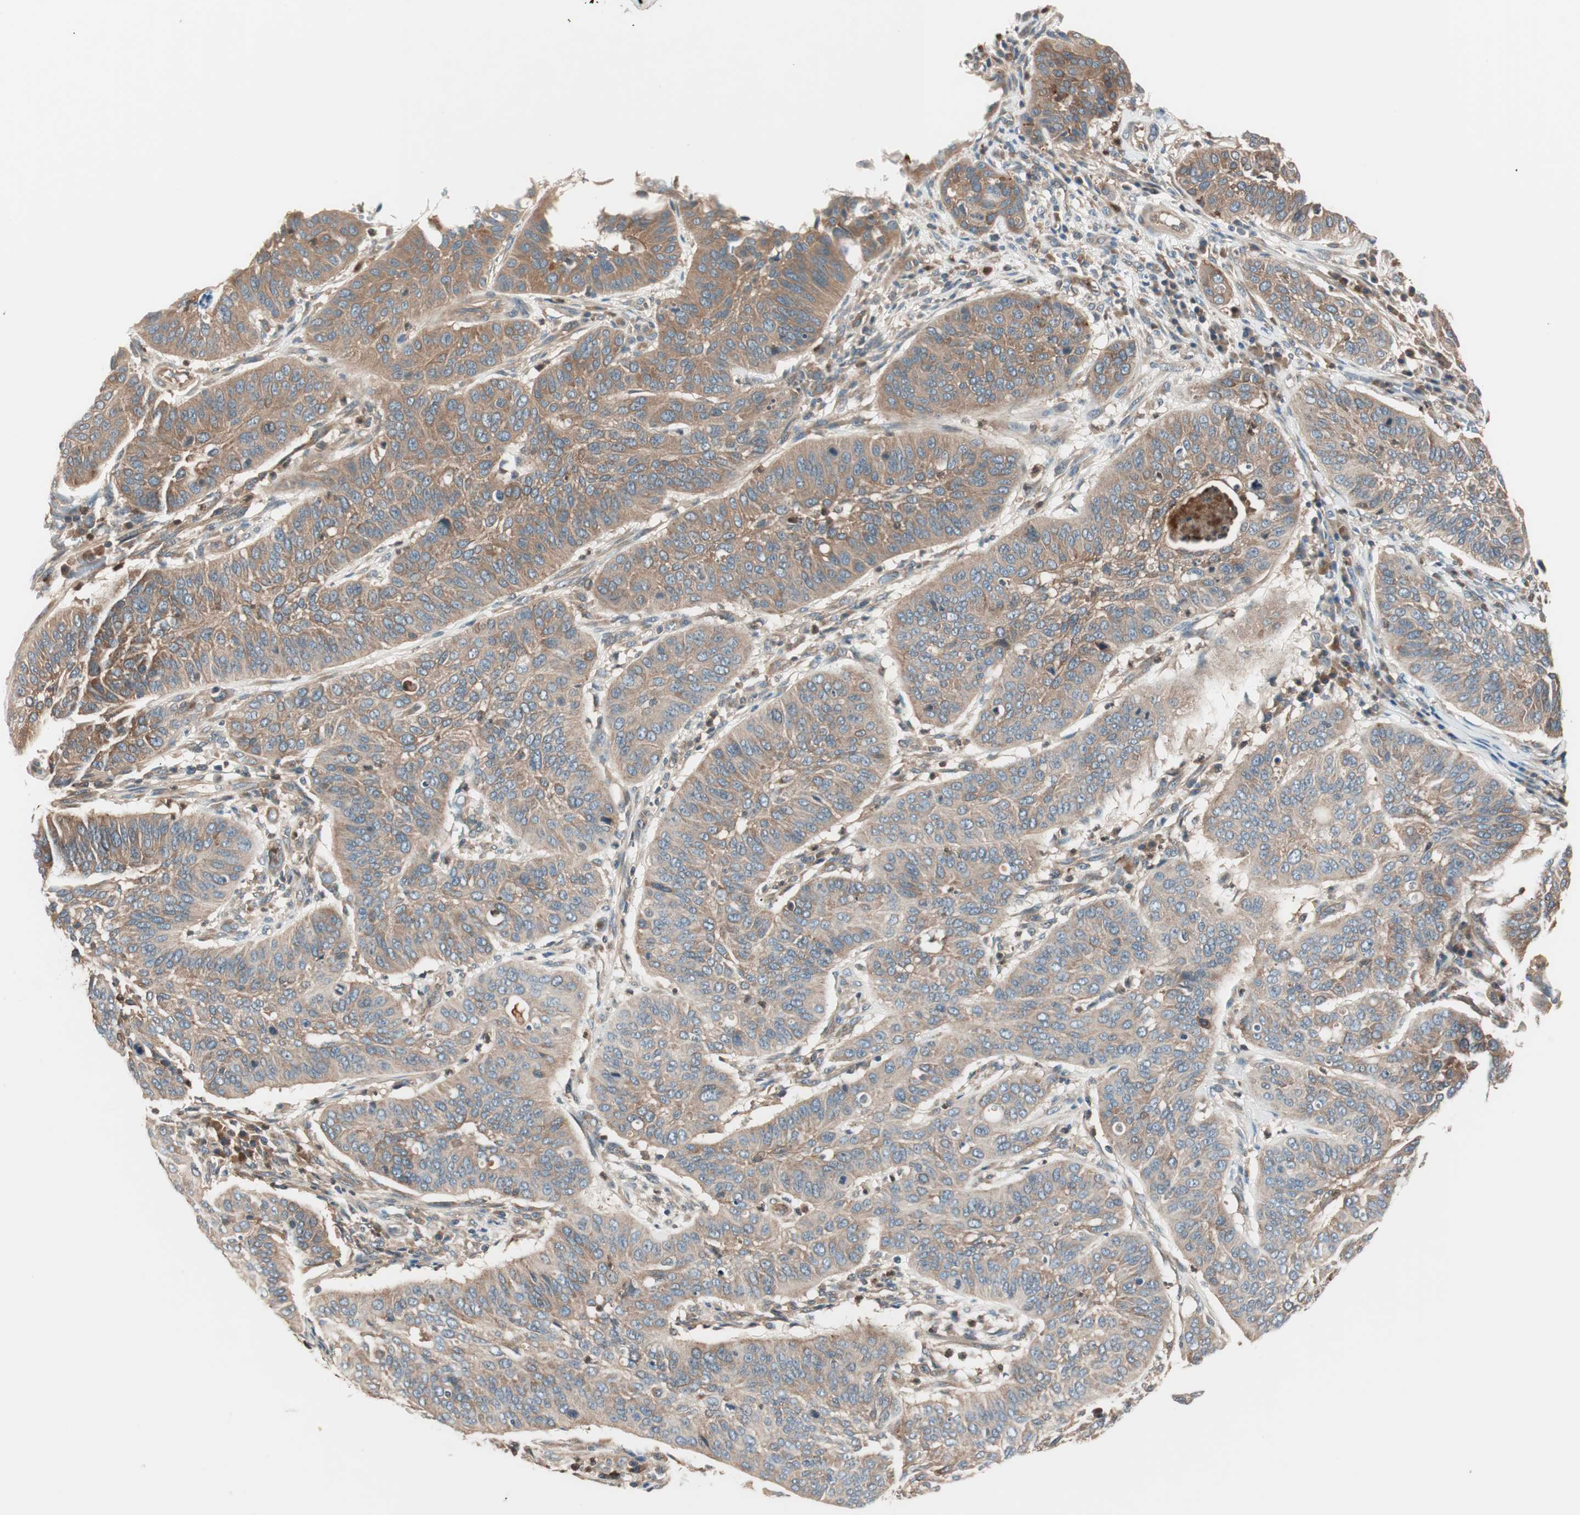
{"staining": {"intensity": "moderate", "quantity": ">75%", "location": "cytoplasmic/membranous"}, "tissue": "cervical cancer", "cell_type": "Tumor cells", "image_type": "cancer", "snomed": [{"axis": "morphology", "description": "Squamous cell carcinoma, NOS"}, {"axis": "topography", "description": "Cervix"}], "caption": "A micrograph of human squamous cell carcinoma (cervical) stained for a protein displays moderate cytoplasmic/membranous brown staining in tumor cells.", "gene": "TSG101", "patient": {"sex": "female", "age": 39}}